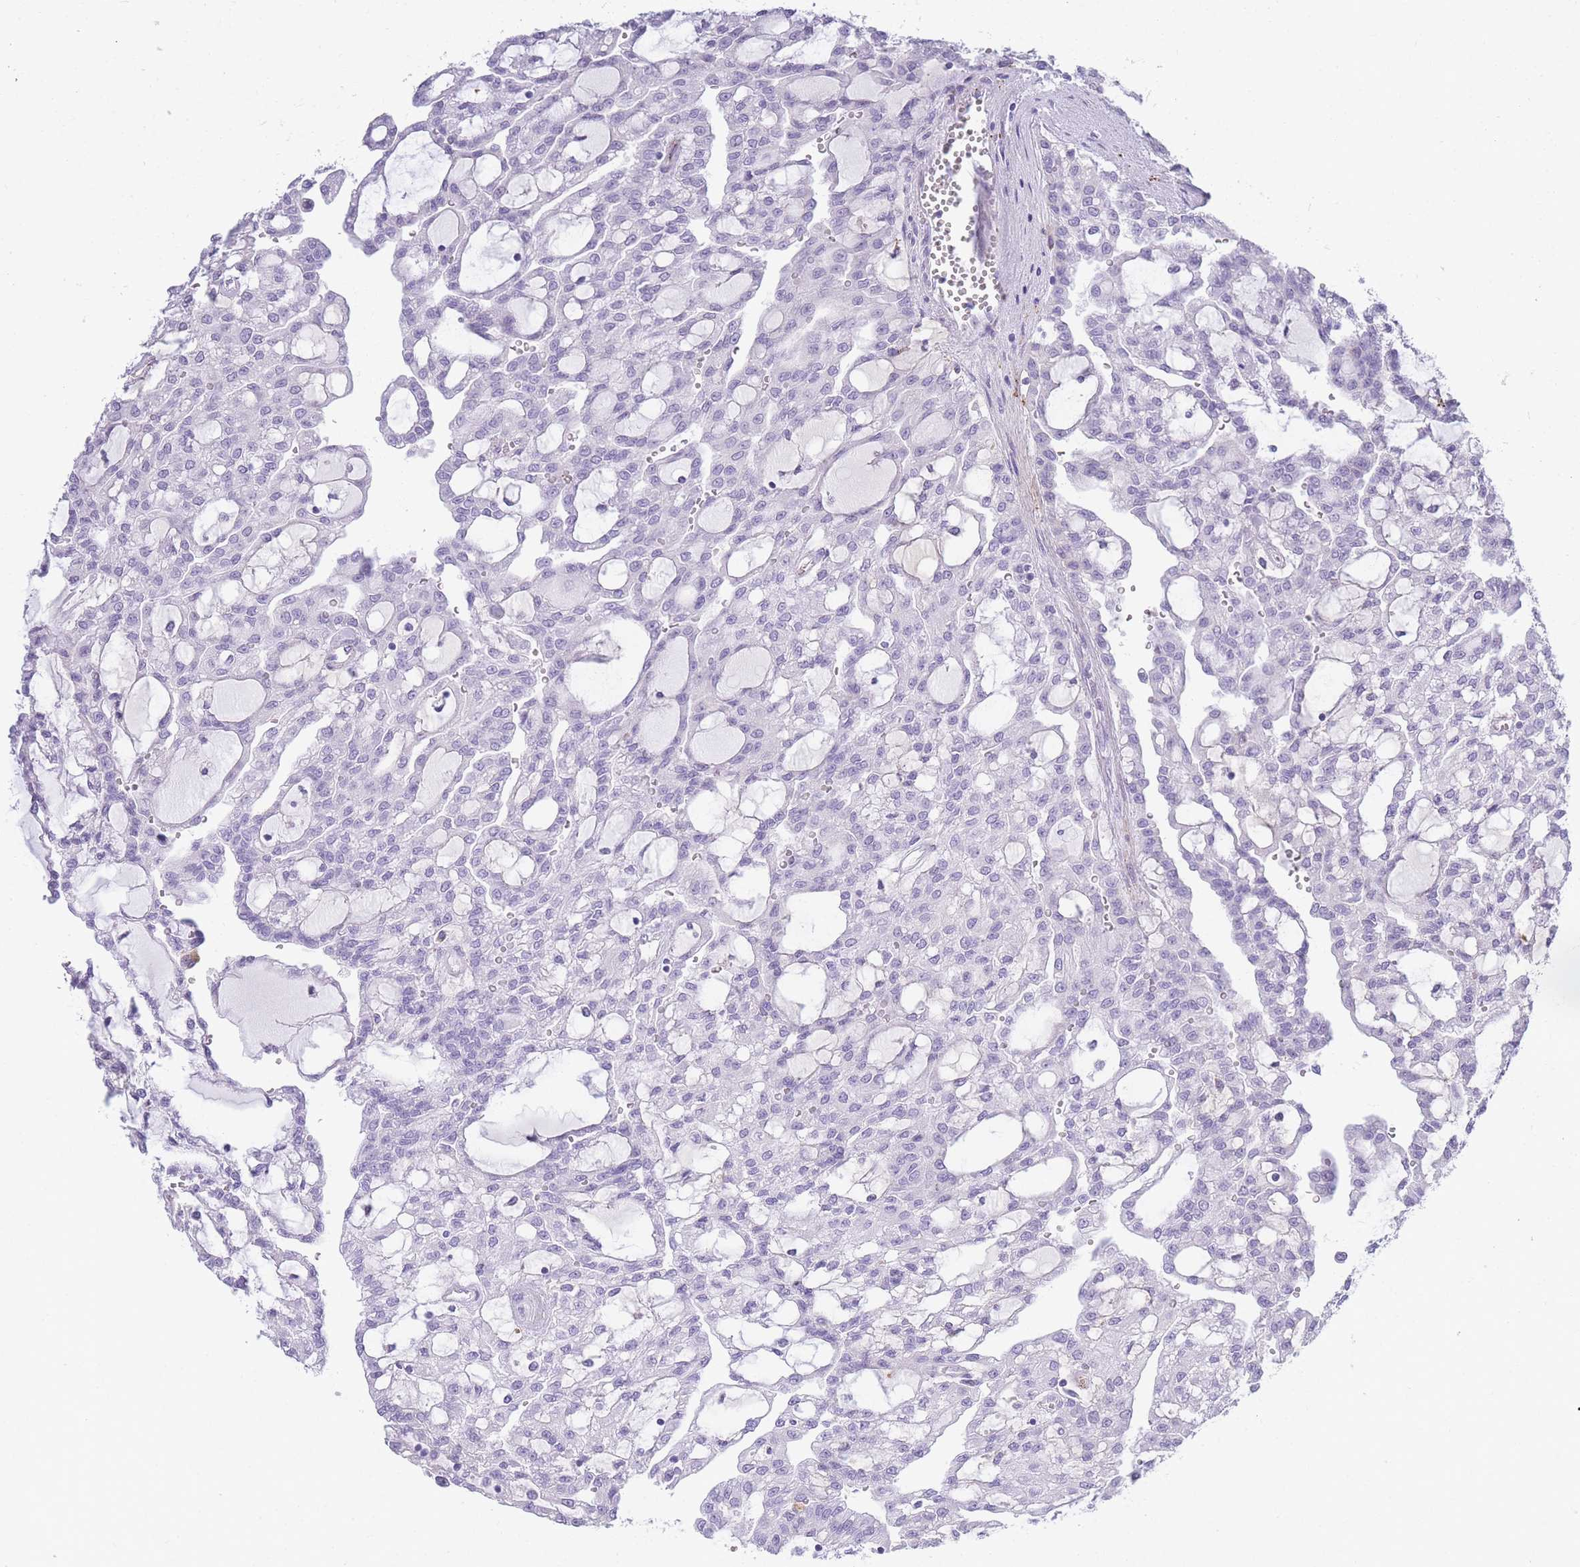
{"staining": {"intensity": "negative", "quantity": "none", "location": "none"}, "tissue": "renal cancer", "cell_type": "Tumor cells", "image_type": "cancer", "snomed": [{"axis": "morphology", "description": "Adenocarcinoma, NOS"}, {"axis": "topography", "description": "Kidney"}], "caption": "An immunohistochemistry micrograph of renal adenocarcinoma is shown. There is no staining in tumor cells of renal adenocarcinoma.", "gene": "RHO", "patient": {"sex": "male", "age": 63}}